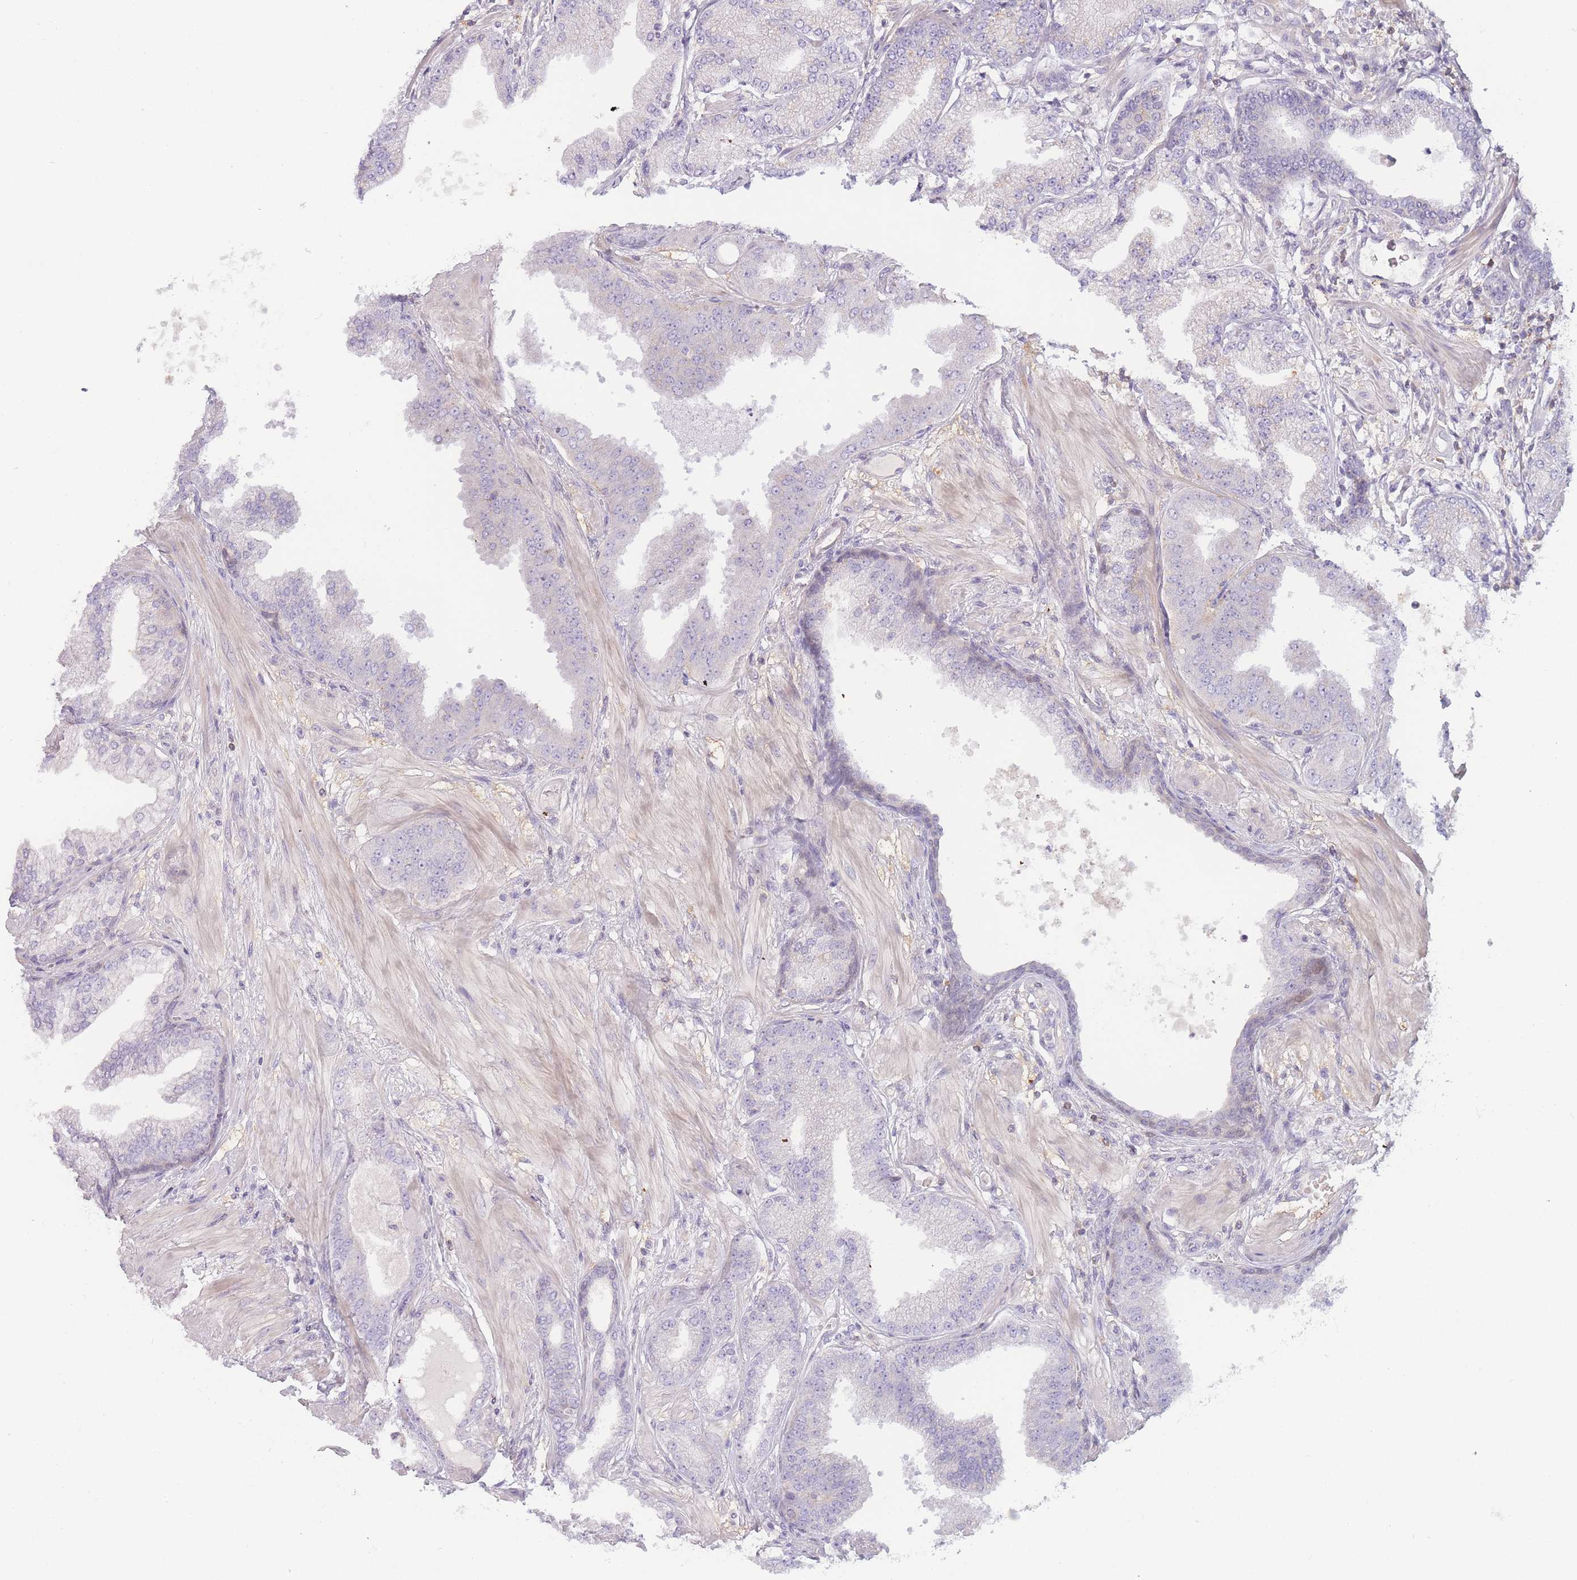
{"staining": {"intensity": "negative", "quantity": "none", "location": "none"}, "tissue": "prostate cancer", "cell_type": "Tumor cells", "image_type": "cancer", "snomed": [{"axis": "morphology", "description": "Adenocarcinoma, Low grade"}, {"axis": "topography", "description": "Prostate"}], "caption": "An image of prostate cancer (adenocarcinoma (low-grade)) stained for a protein displays no brown staining in tumor cells. (Brightfield microscopy of DAB (3,3'-diaminobenzidine) immunohistochemistry (IHC) at high magnification).", "gene": "SPHKAP", "patient": {"sex": "male", "age": 55}}